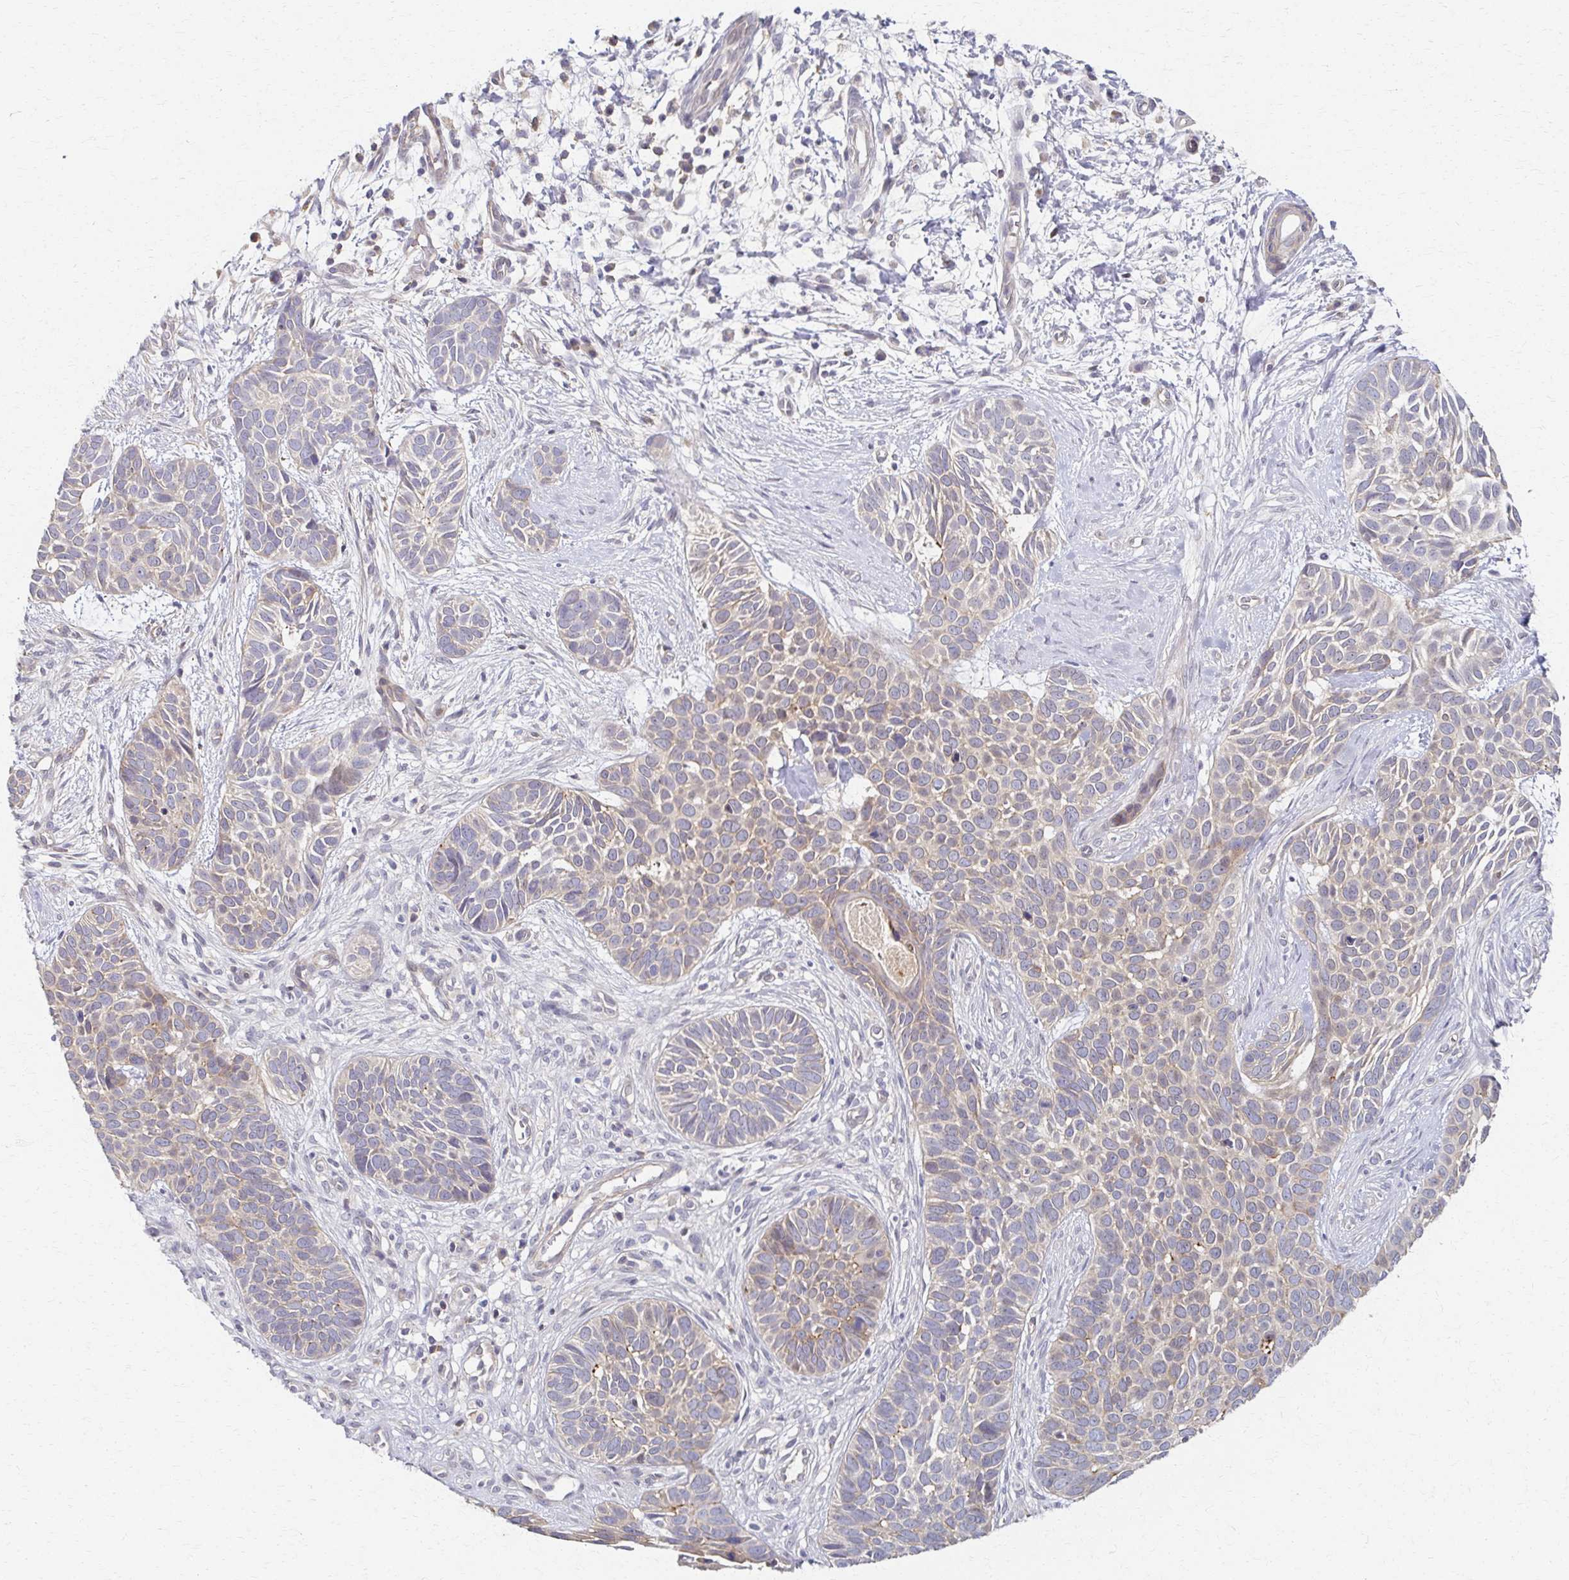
{"staining": {"intensity": "weak", "quantity": "25%-75%", "location": "cytoplasmic/membranous"}, "tissue": "skin cancer", "cell_type": "Tumor cells", "image_type": "cancer", "snomed": [{"axis": "morphology", "description": "Basal cell carcinoma"}, {"axis": "topography", "description": "Skin"}], "caption": "A low amount of weak cytoplasmic/membranous positivity is present in approximately 25%-75% of tumor cells in basal cell carcinoma (skin) tissue.", "gene": "EOLA2", "patient": {"sex": "male", "age": 69}}